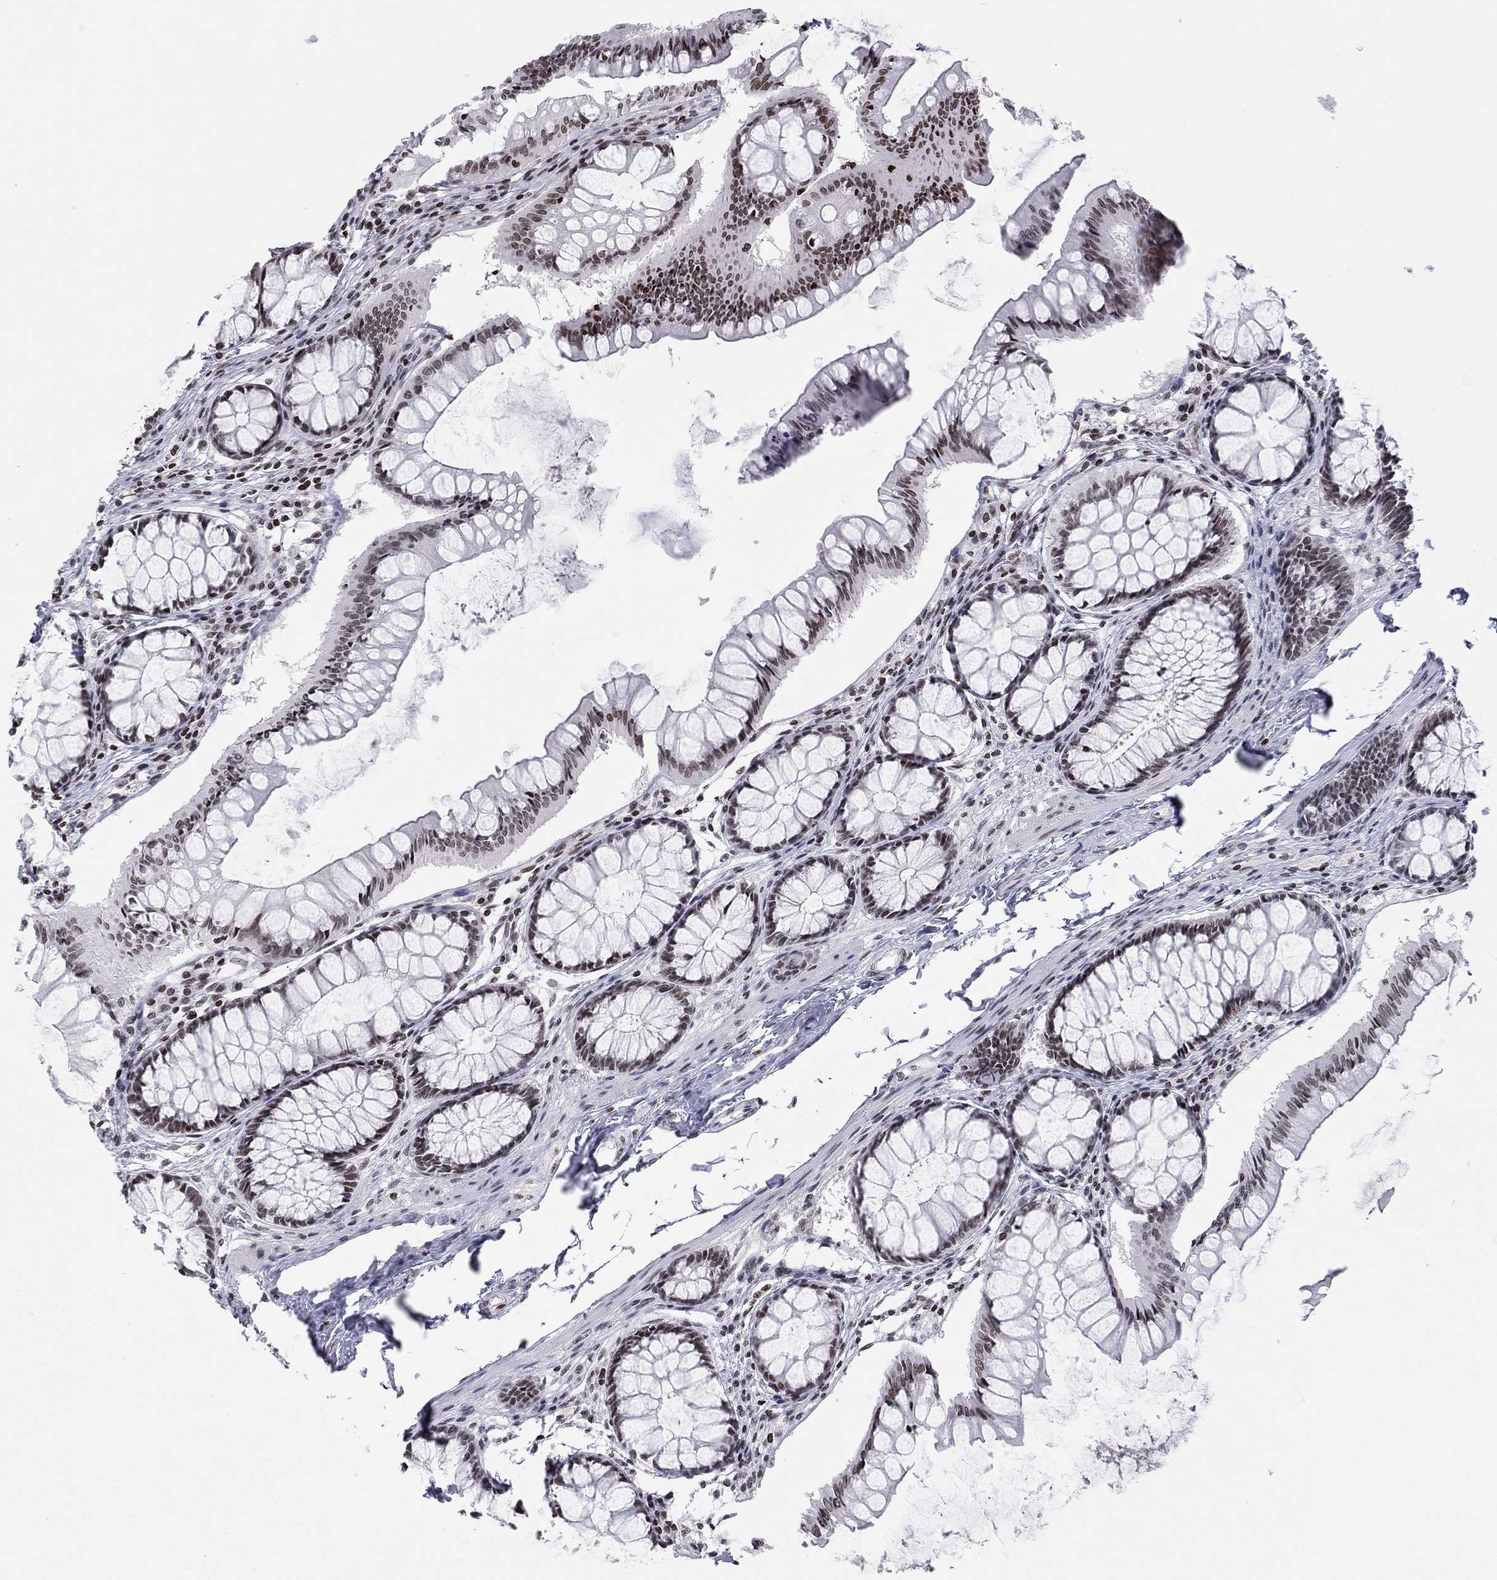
{"staining": {"intensity": "negative", "quantity": "none", "location": "none"}, "tissue": "colon", "cell_type": "Endothelial cells", "image_type": "normal", "snomed": [{"axis": "morphology", "description": "Normal tissue, NOS"}, {"axis": "topography", "description": "Colon"}], "caption": "The micrograph exhibits no staining of endothelial cells in normal colon. Nuclei are stained in blue.", "gene": "H2AX", "patient": {"sex": "female", "age": 65}}